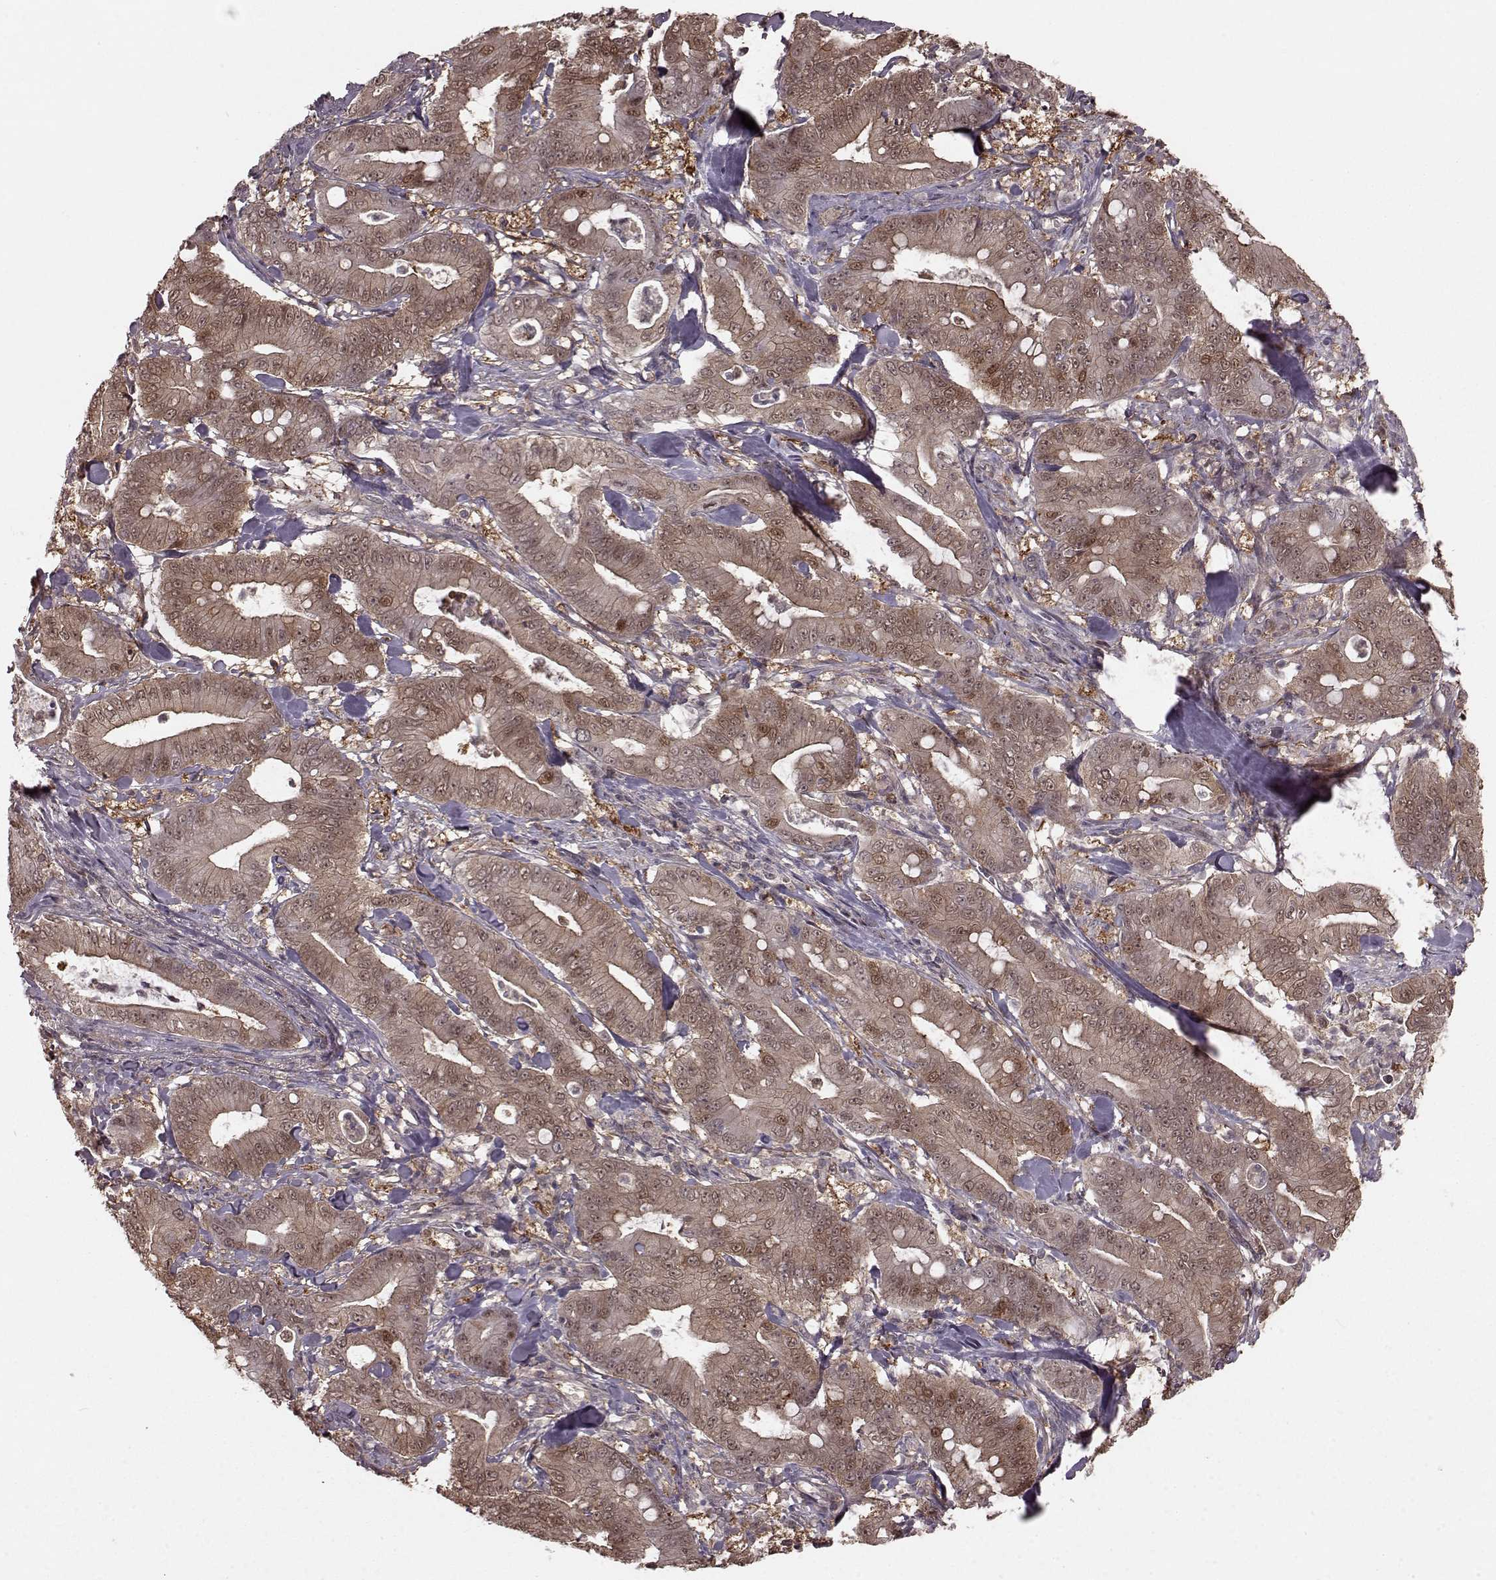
{"staining": {"intensity": "weak", "quantity": ">75%", "location": "cytoplasmic/membranous"}, "tissue": "pancreatic cancer", "cell_type": "Tumor cells", "image_type": "cancer", "snomed": [{"axis": "morphology", "description": "Adenocarcinoma, NOS"}, {"axis": "topography", "description": "Pancreas"}], "caption": "A high-resolution image shows IHC staining of adenocarcinoma (pancreatic), which demonstrates weak cytoplasmic/membranous expression in approximately >75% of tumor cells.", "gene": "GSS", "patient": {"sex": "male", "age": 71}}